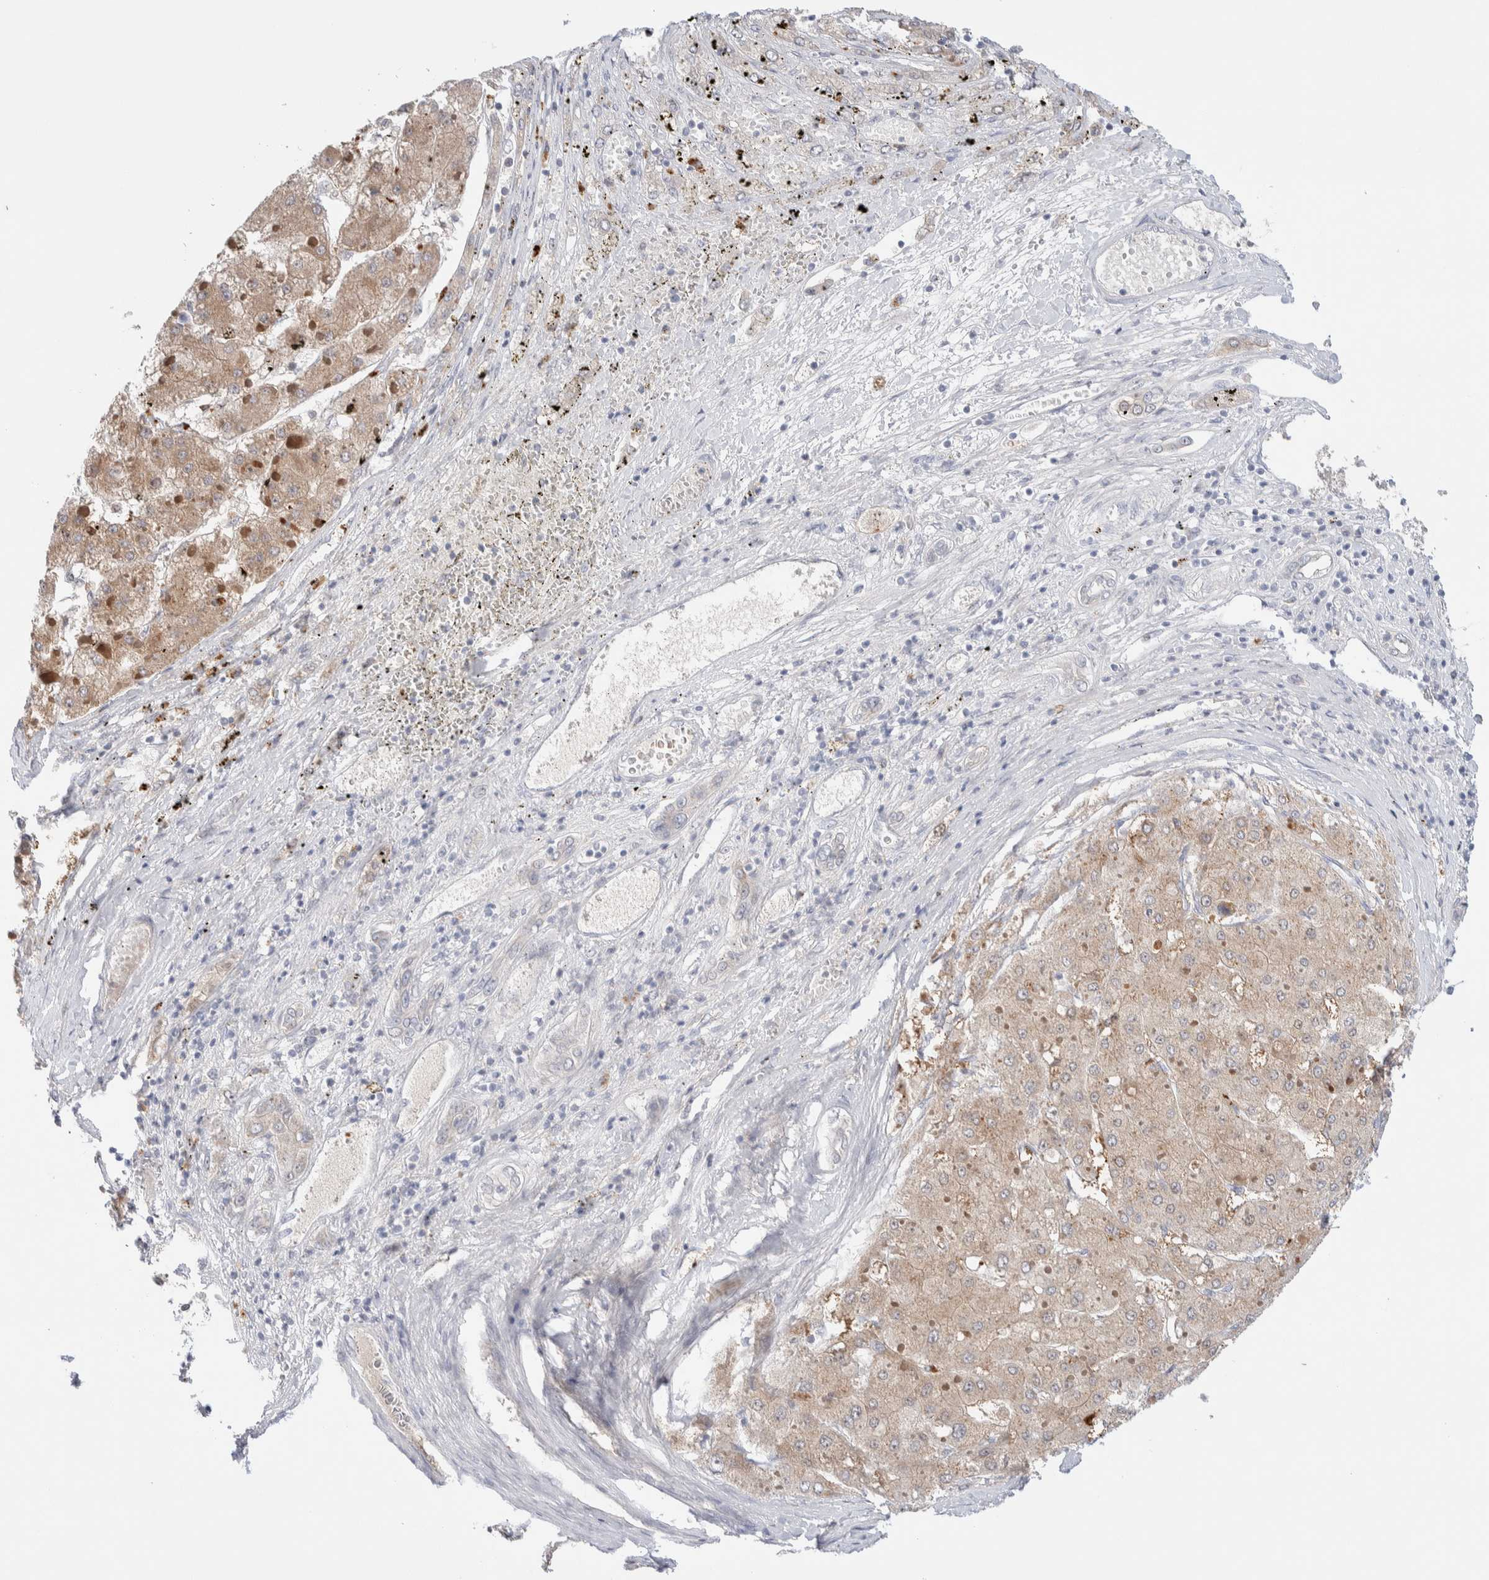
{"staining": {"intensity": "moderate", "quantity": ">75%", "location": "cytoplasmic/membranous"}, "tissue": "liver cancer", "cell_type": "Tumor cells", "image_type": "cancer", "snomed": [{"axis": "morphology", "description": "Carcinoma, Hepatocellular, NOS"}, {"axis": "topography", "description": "Liver"}], "caption": "Human liver cancer stained for a protein (brown) shows moderate cytoplasmic/membranous positive expression in approximately >75% of tumor cells.", "gene": "DNAJB6", "patient": {"sex": "female", "age": 73}}